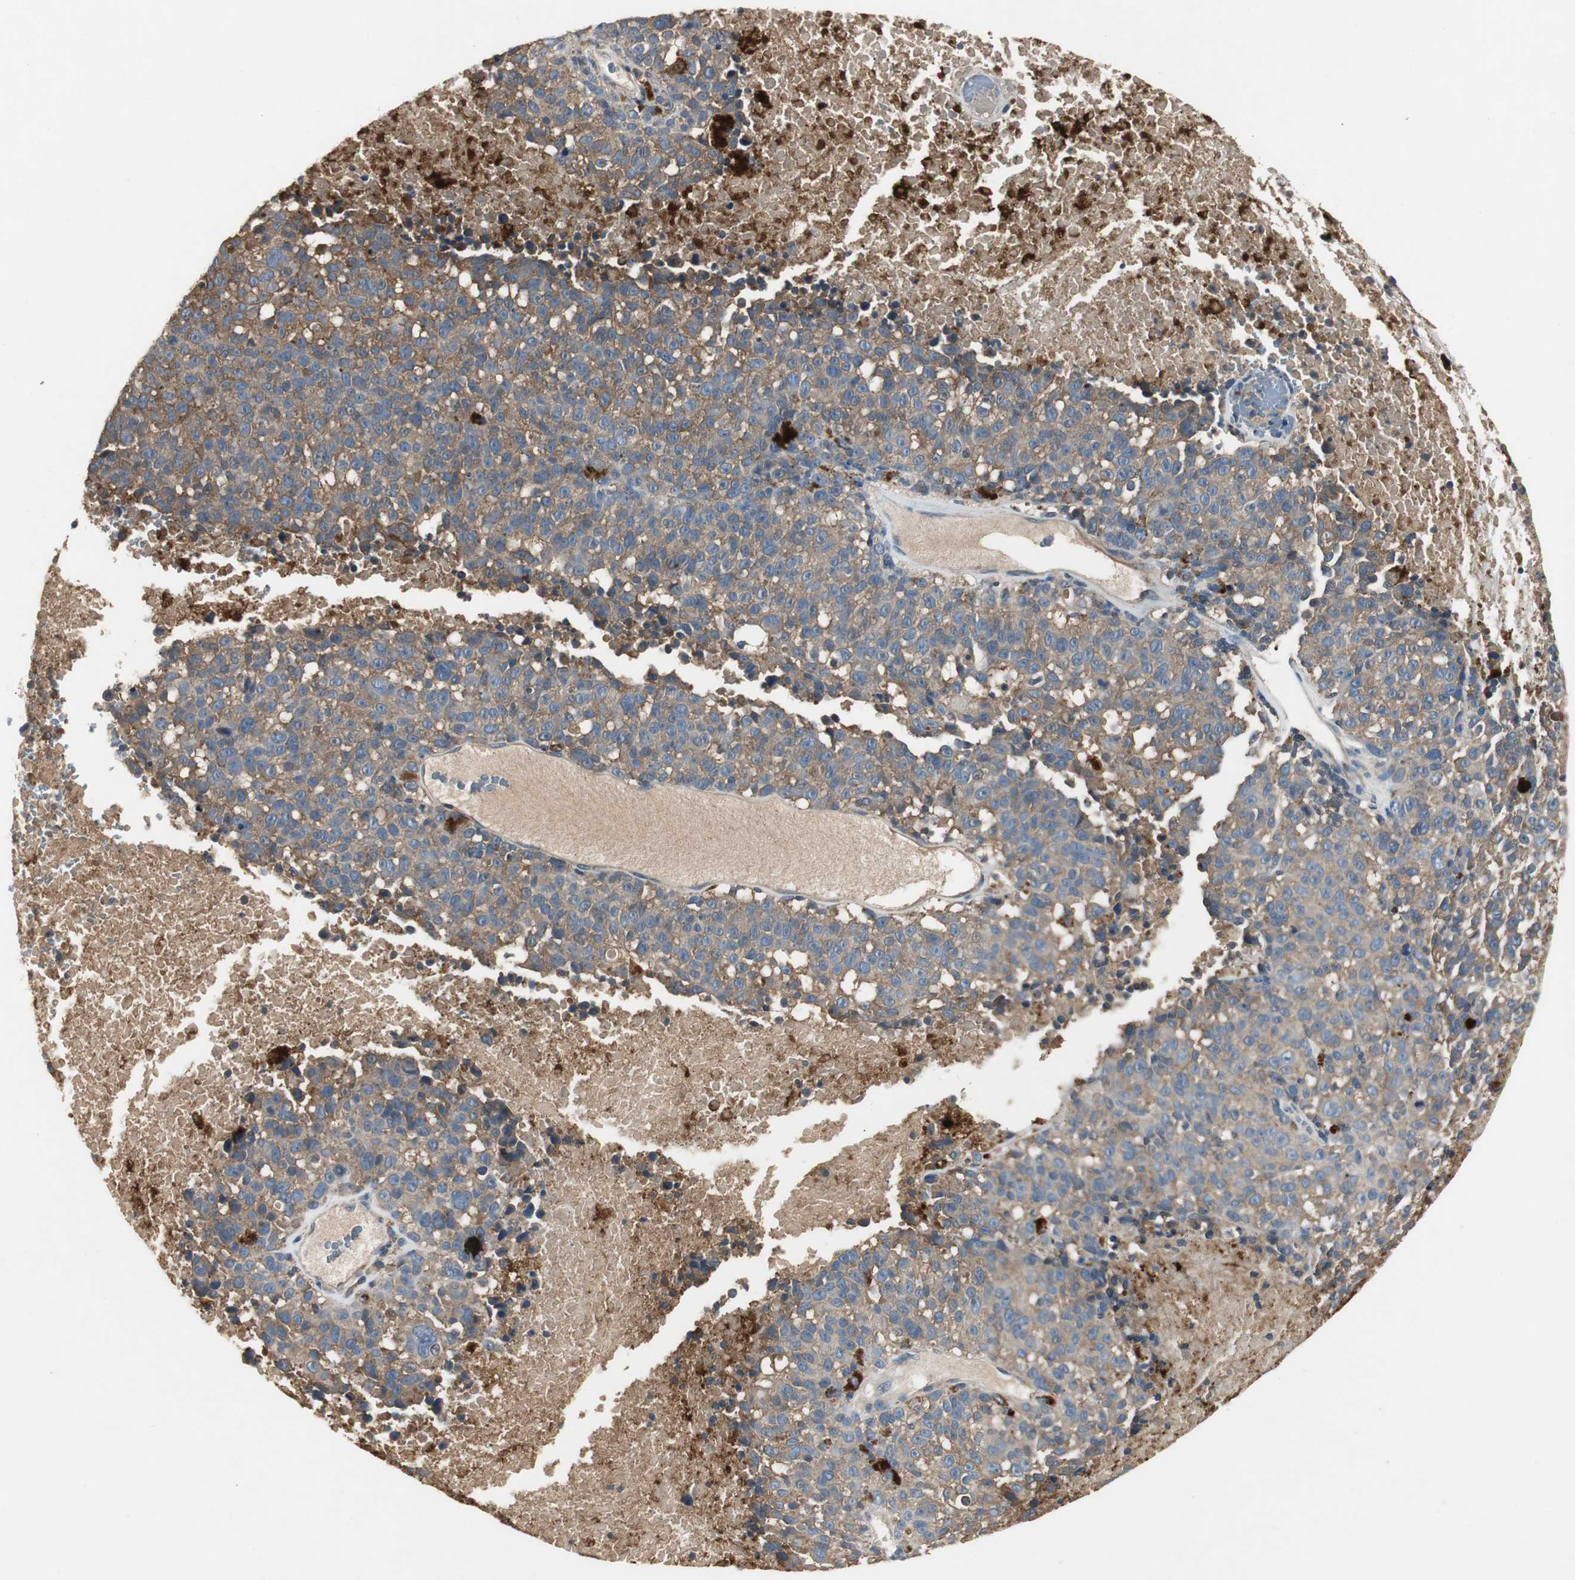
{"staining": {"intensity": "moderate", "quantity": "25%-75%", "location": "cytoplasmic/membranous"}, "tissue": "melanoma", "cell_type": "Tumor cells", "image_type": "cancer", "snomed": [{"axis": "morphology", "description": "Malignant melanoma, Metastatic site"}, {"axis": "topography", "description": "Cerebral cortex"}], "caption": "Malignant melanoma (metastatic site) stained with DAB (3,3'-diaminobenzidine) IHC displays medium levels of moderate cytoplasmic/membranous positivity in approximately 25%-75% of tumor cells.", "gene": "TNFRSF14", "patient": {"sex": "female", "age": 52}}